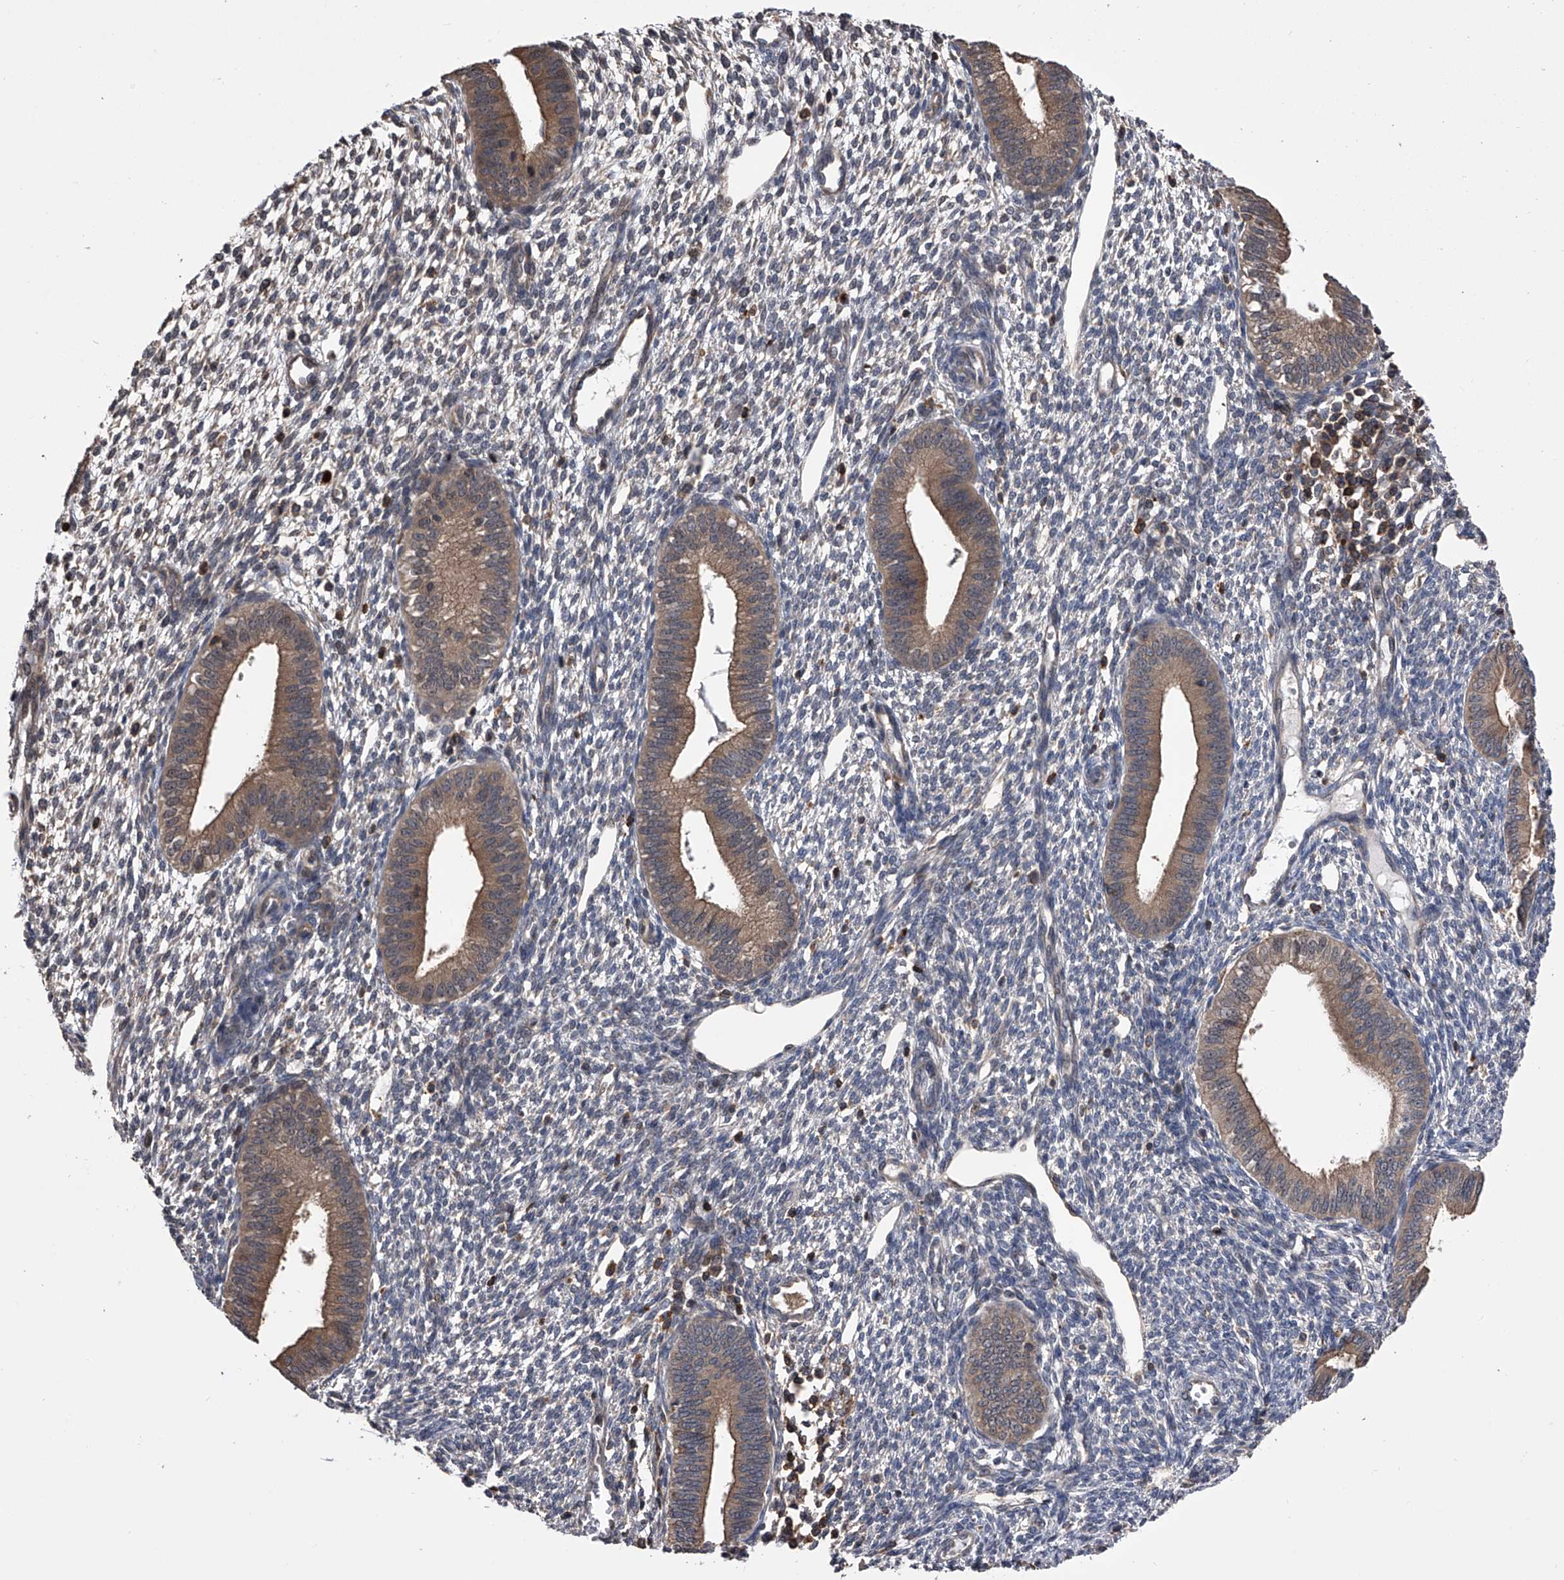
{"staining": {"intensity": "negative", "quantity": "none", "location": "none"}, "tissue": "endometrium", "cell_type": "Cells in endometrial stroma", "image_type": "normal", "snomed": [{"axis": "morphology", "description": "Normal tissue, NOS"}, {"axis": "topography", "description": "Endometrium"}], "caption": "Cells in endometrial stroma show no significant protein staining in unremarkable endometrium.", "gene": "PAN3", "patient": {"sex": "female", "age": 46}}